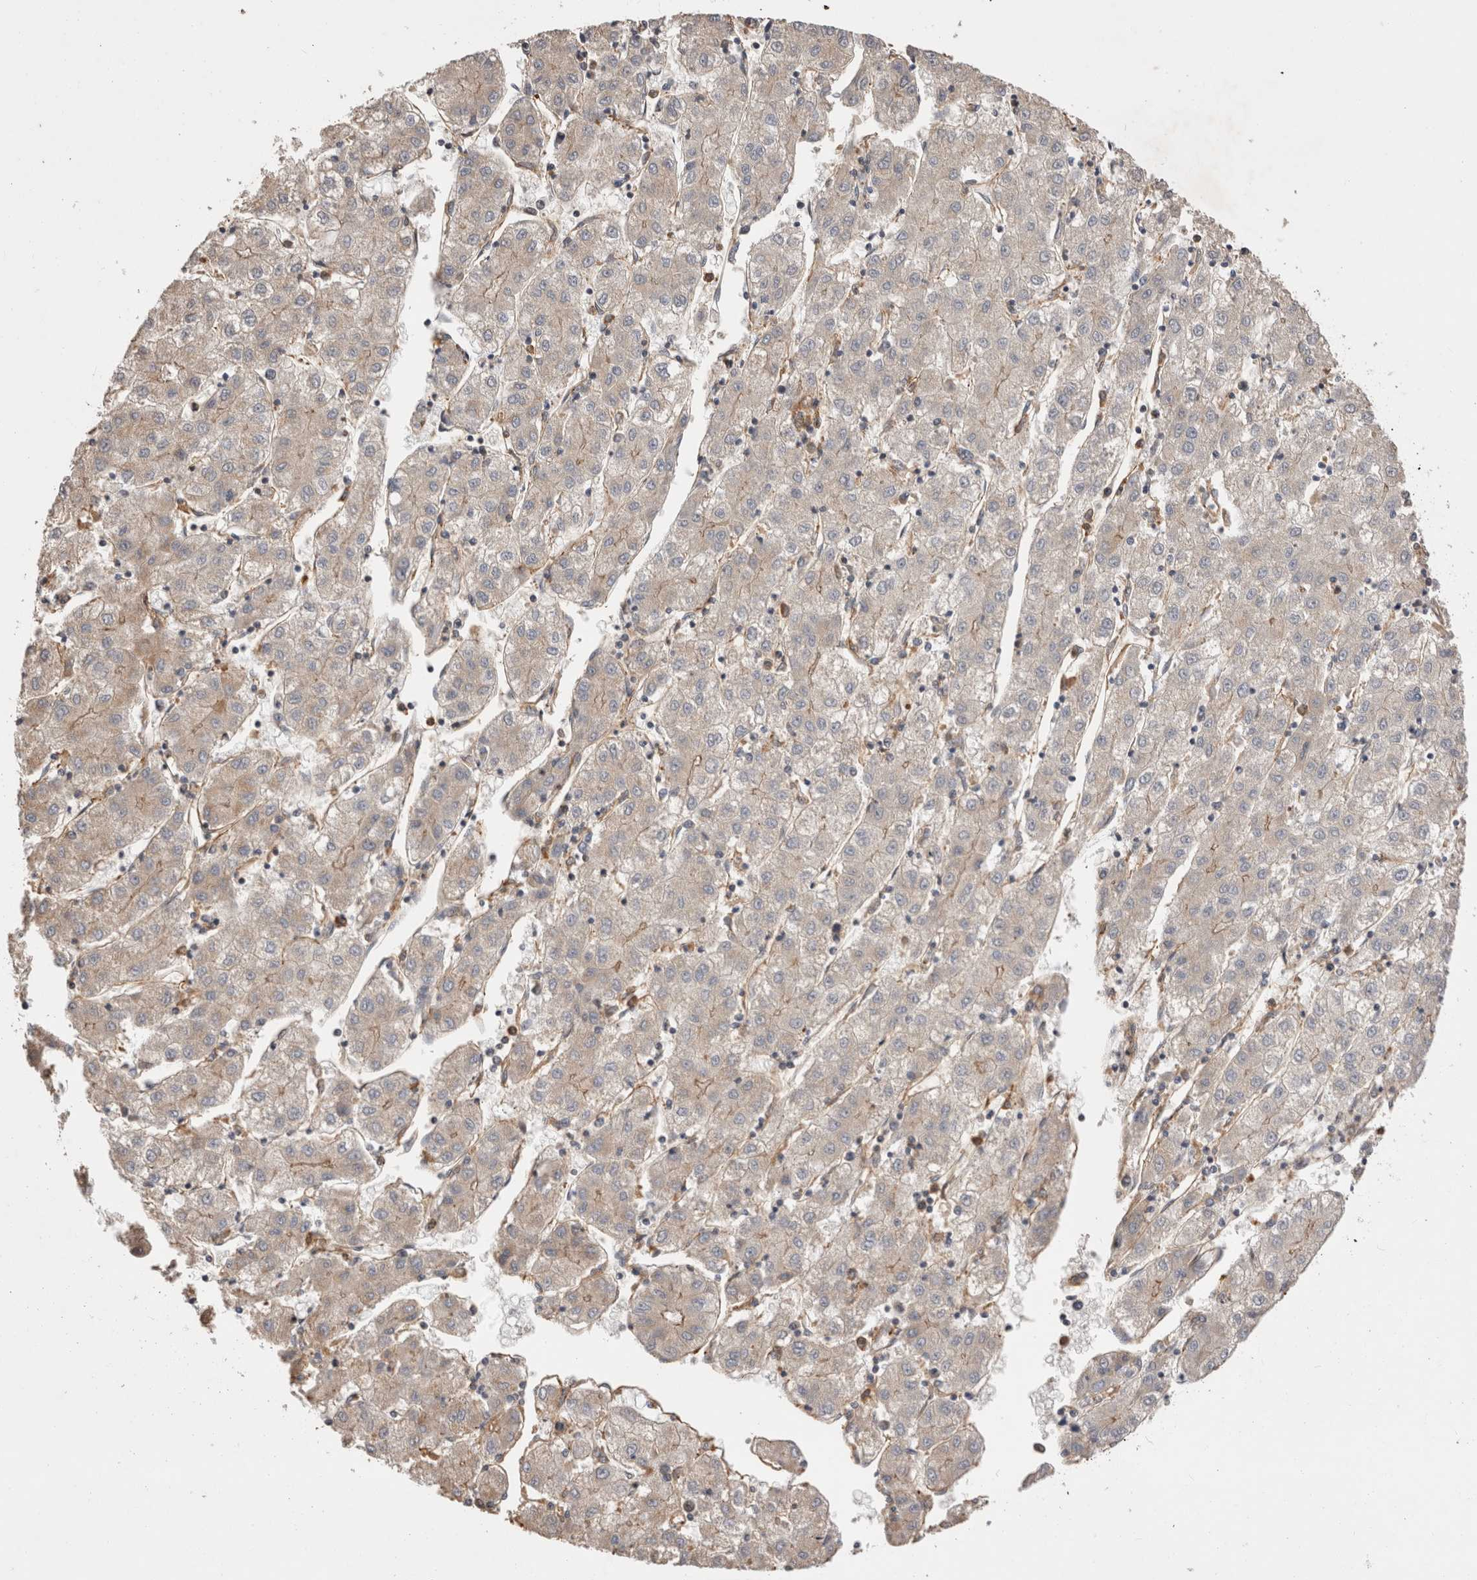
{"staining": {"intensity": "weak", "quantity": "<25%", "location": "cytoplasmic/membranous"}, "tissue": "liver cancer", "cell_type": "Tumor cells", "image_type": "cancer", "snomed": [{"axis": "morphology", "description": "Carcinoma, Hepatocellular, NOS"}, {"axis": "topography", "description": "Liver"}], "caption": "This is an immunohistochemistry photomicrograph of human liver hepatocellular carcinoma. There is no positivity in tumor cells.", "gene": "BNIP2", "patient": {"sex": "male", "age": 72}}